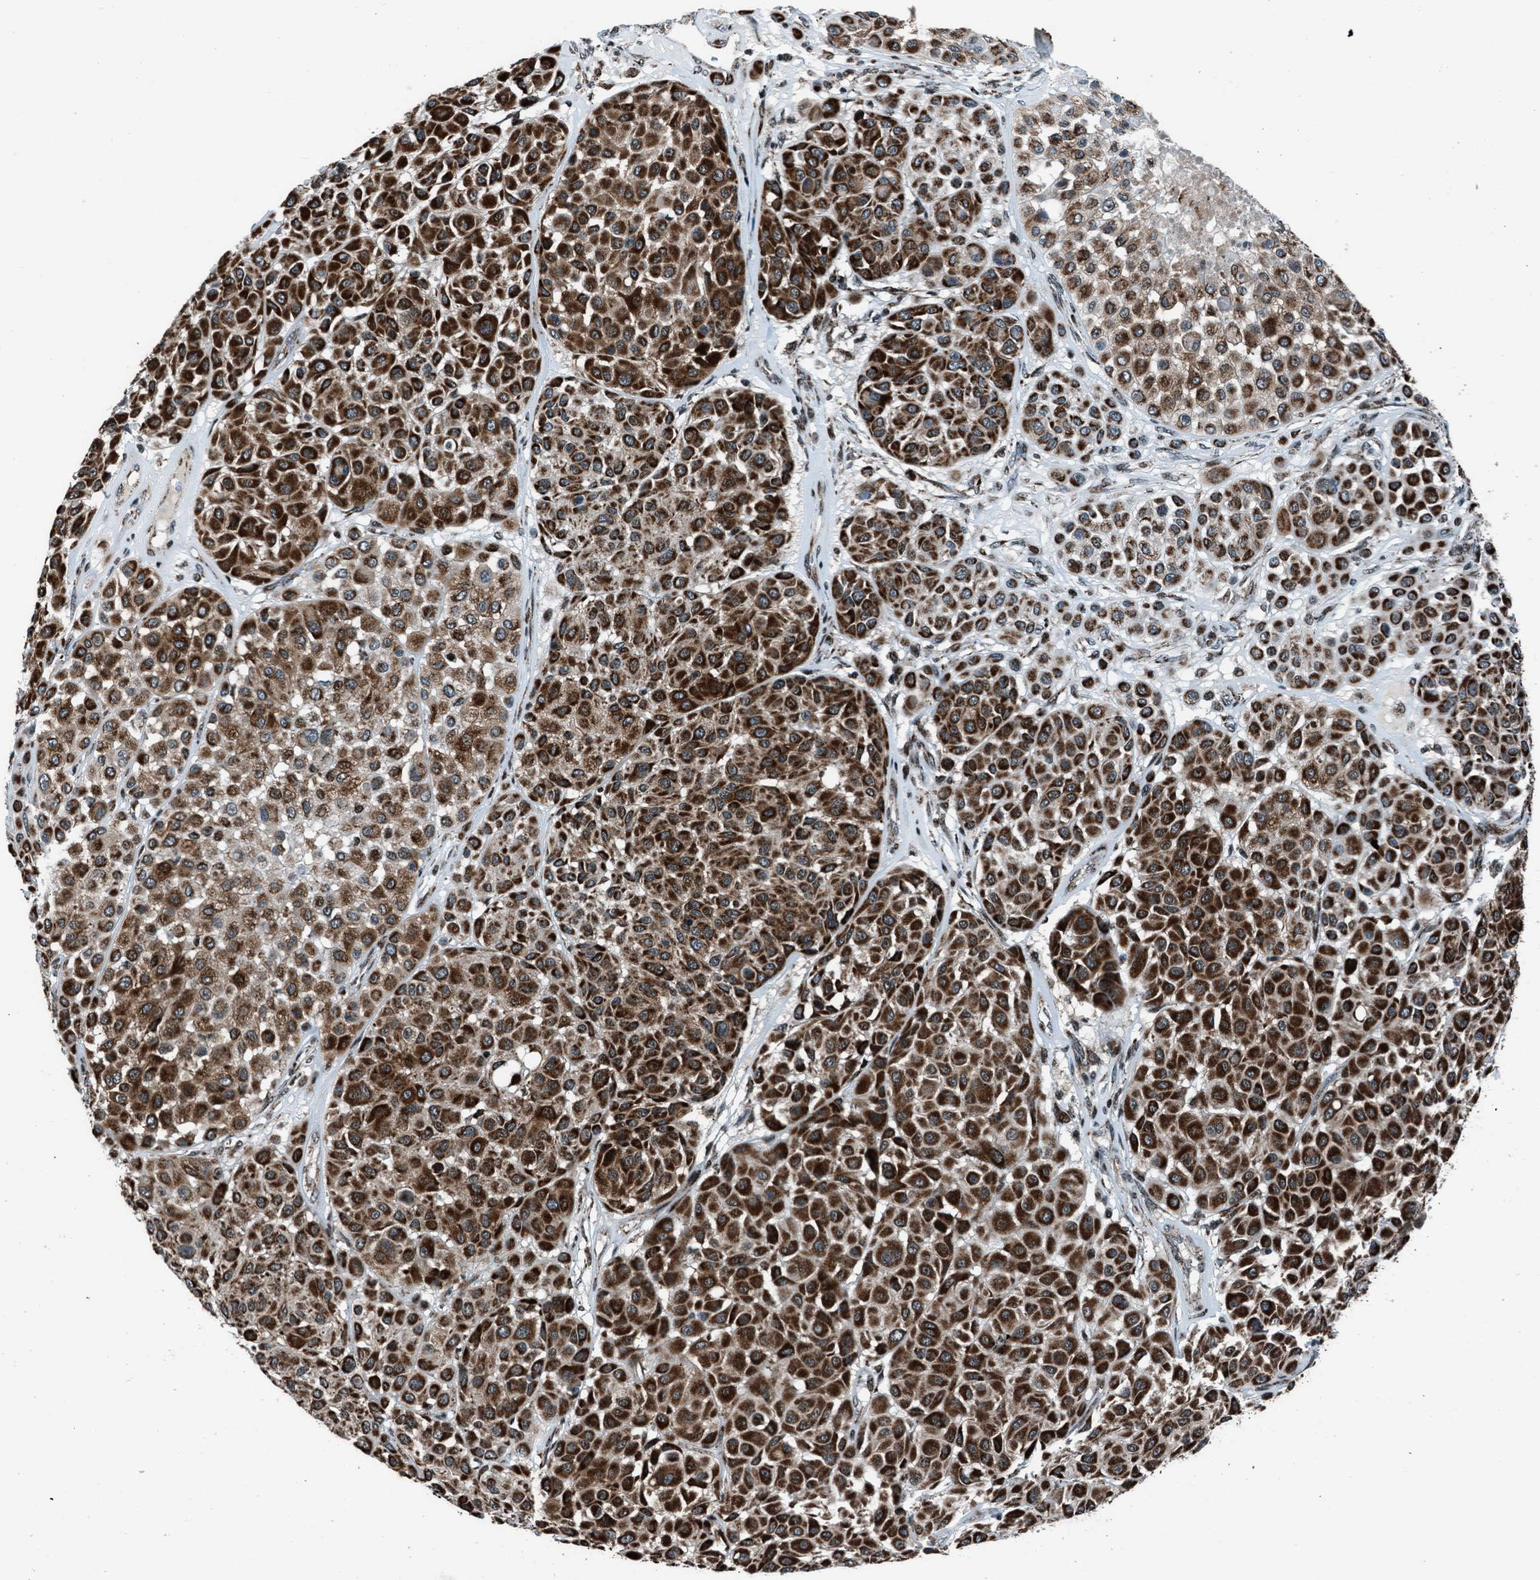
{"staining": {"intensity": "strong", "quantity": ">75%", "location": "cytoplasmic/membranous"}, "tissue": "melanoma", "cell_type": "Tumor cells", "image_type": "cancer", "snomed": [{"axis": "morphology", "description": "Malignant melanoma, Metastatic site"}, {"axis": "topography", "description": "Soft tissue"}], "caption": "Protein positivity by immunohistochemistry reveals strong cytoplasmic/membranous staining in approximately >75% of tumor cells in melanoma.", "gene": "MORC3", "patient": {"sex": "male", "age": 41}}